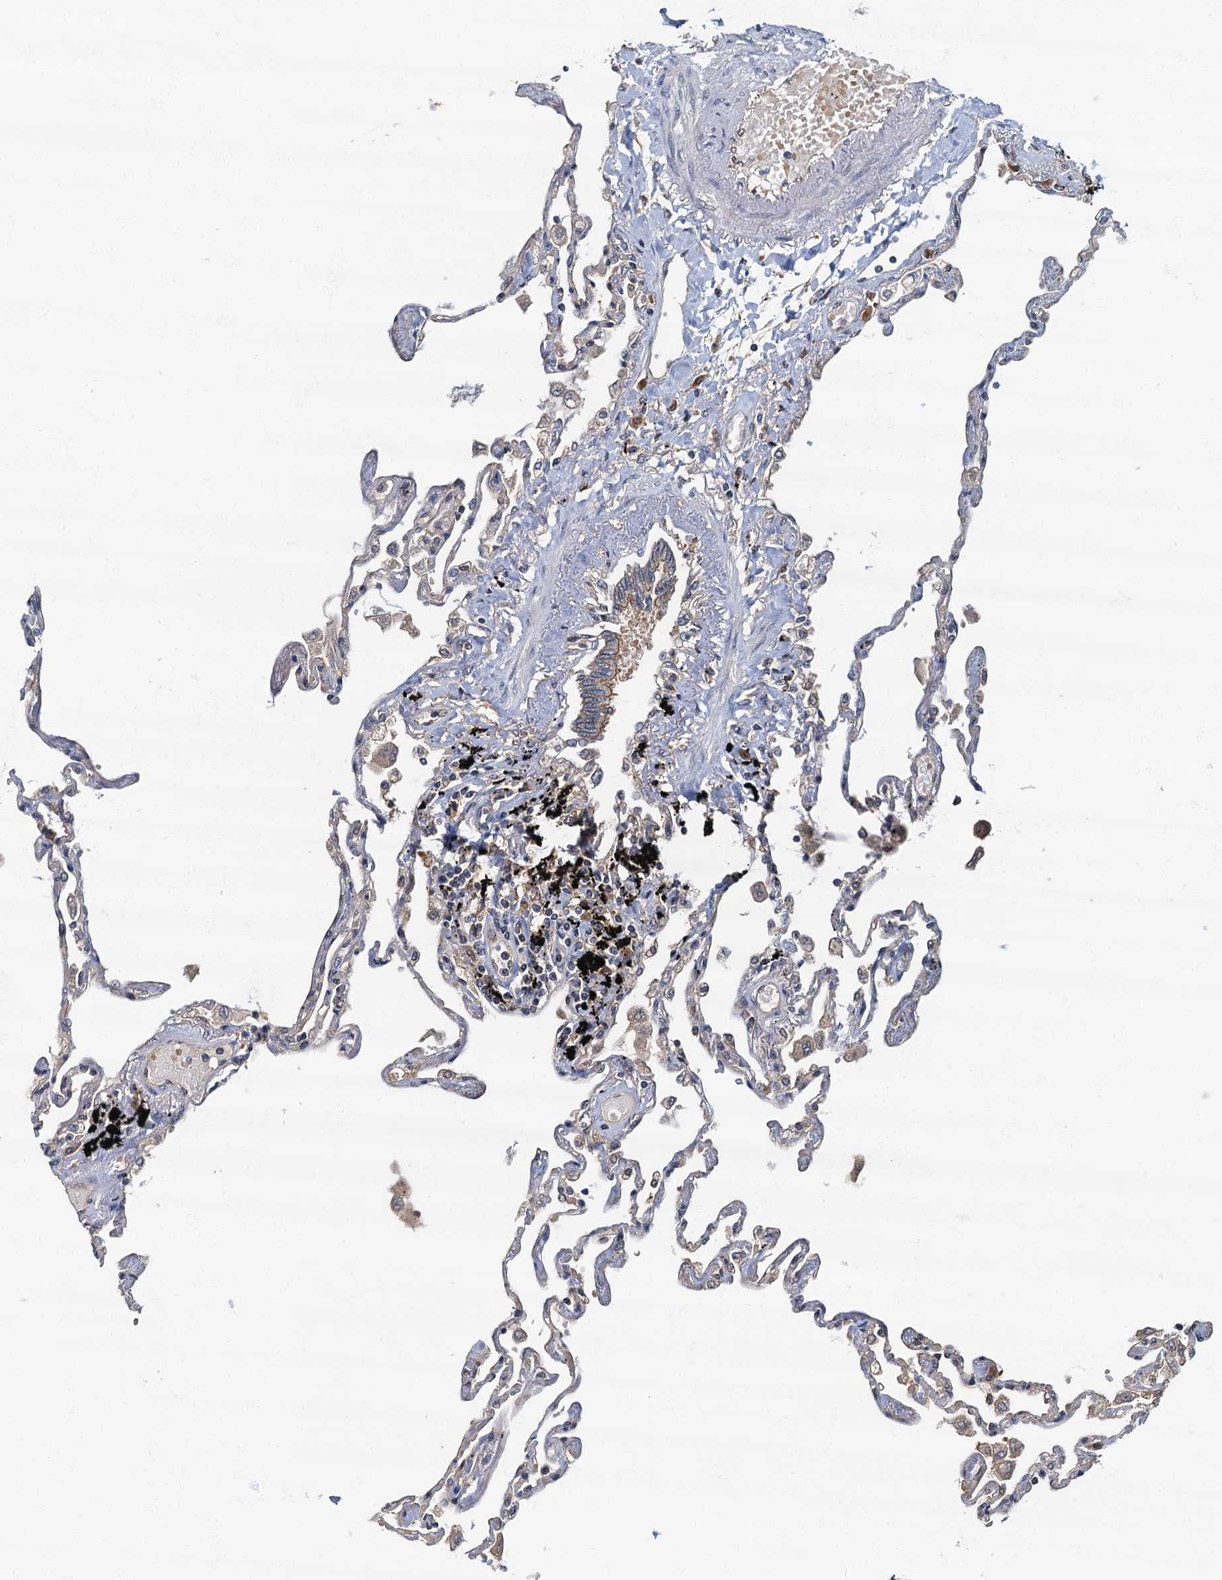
{"staining": {"intensity": "weak", "quantity": "<25%", "location": "cytoplasmic/membranous"}, "tissue": "lung", "cell_type": "Alveolar cells", "image_type": "normal", "snomed": [{"axis": "morphology", "description": "Normal tissue, NOS"}, {"axis": "topography", "description": "Lung"}], "caption": "This is a histopathology image of immunohistochemistry (IHC) staining of benign lung, which shows no positivity in alveolar cells.", "gene": "TBCK", "patient": {"sex": "female", "age": 67}}